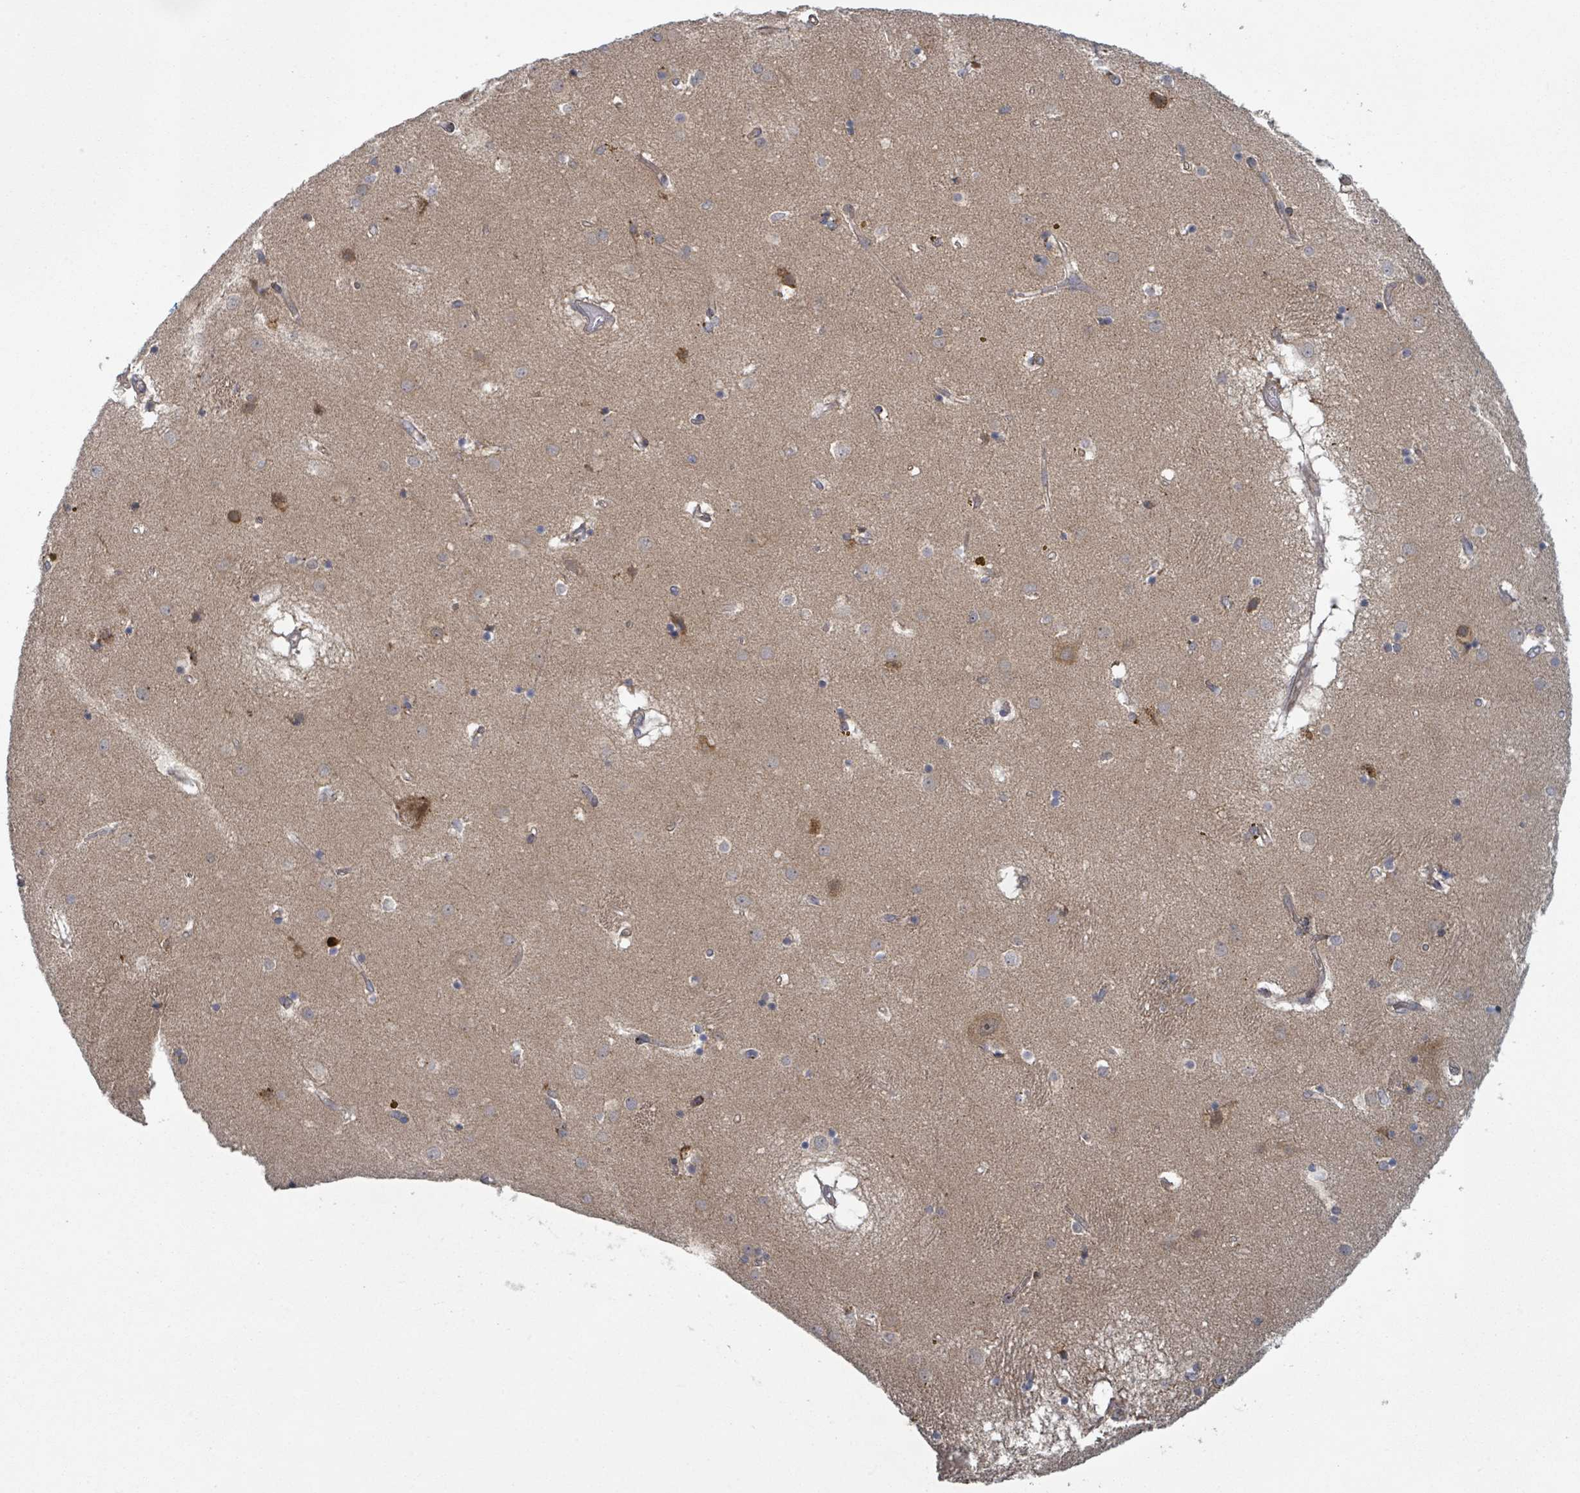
{"staining": {"intensity": "moderate", "quantity": "<25%", "location": "cytoplasmic/membranous"}, "tissue": "caudate", "cell_type": "Glial cells", "image_type": "normal", "snomed": [{"axis": "morphology", "description": "Normal tissue, NOS"}, {"axis": "topography", "description": "Lateral ventricle wall"}], "caption": "A low amount of moderate cytoplasmic/membranous staining is present in about <25% of glial cells in normal caudate. Nuclei are stained in blue.", "gene": "SHROOM2", "patient": {"sex": "male", "age": 70}}